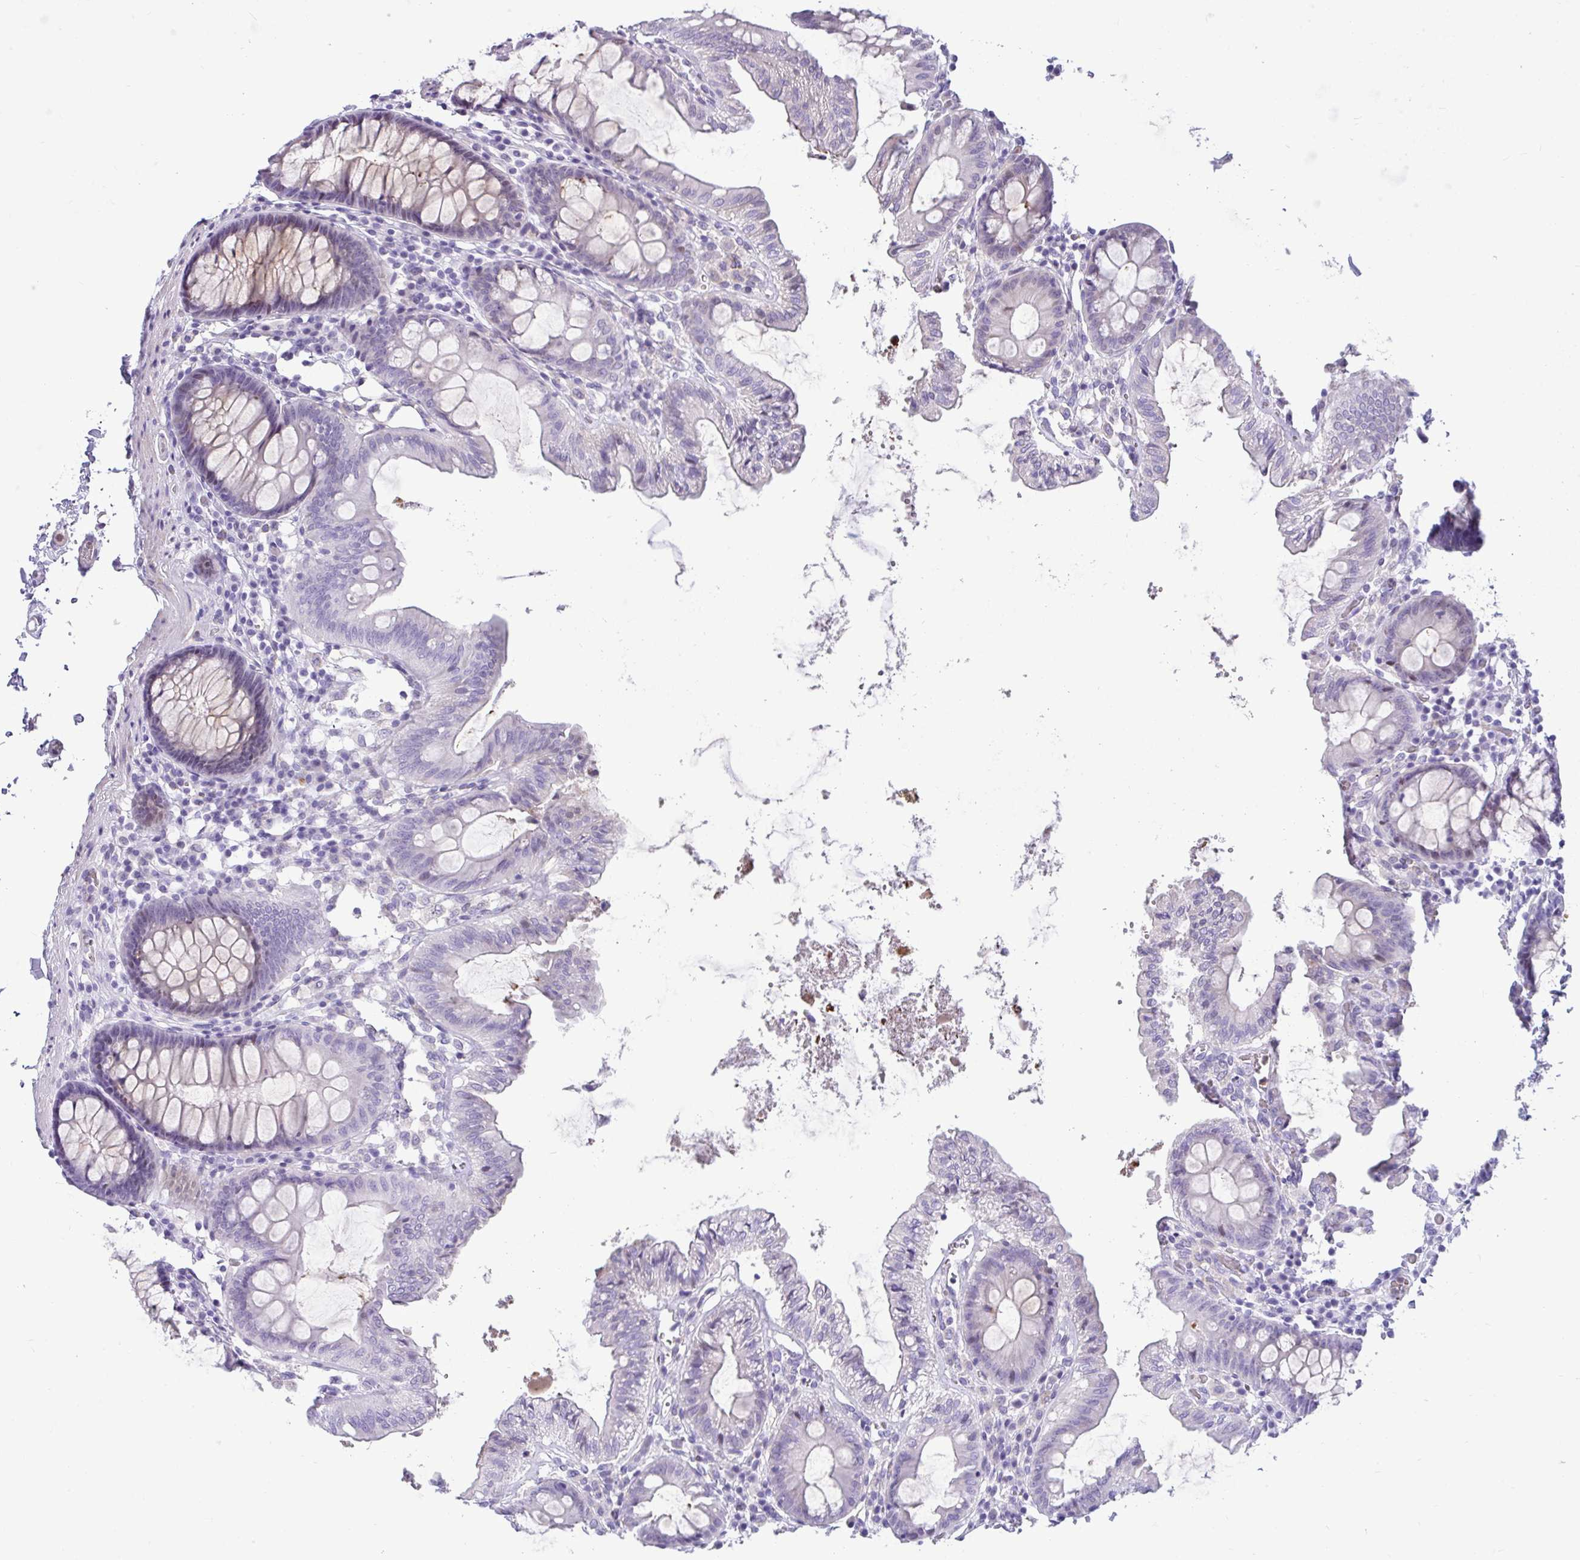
{"staining": {"intensity": "negative", "quantity": "none", "location": "none"}, "tissue": "colon", "cell_type": "Endothelial cells", "image_type": "normal", "snomed": [{"axis": "morphology", "description": "Normal tissue, NOS"}, {"axis": "topography", "description": "Colon"}, {"axis": "topography", "description": "Peripheral nerve tissue"}], "caption": "The immunohistochemistry (IHC) photomicrograph has no significant expression in endothelial cells of colon.", "gene": "NHLH2", "patient": {"sex": "male", "age": 84}}